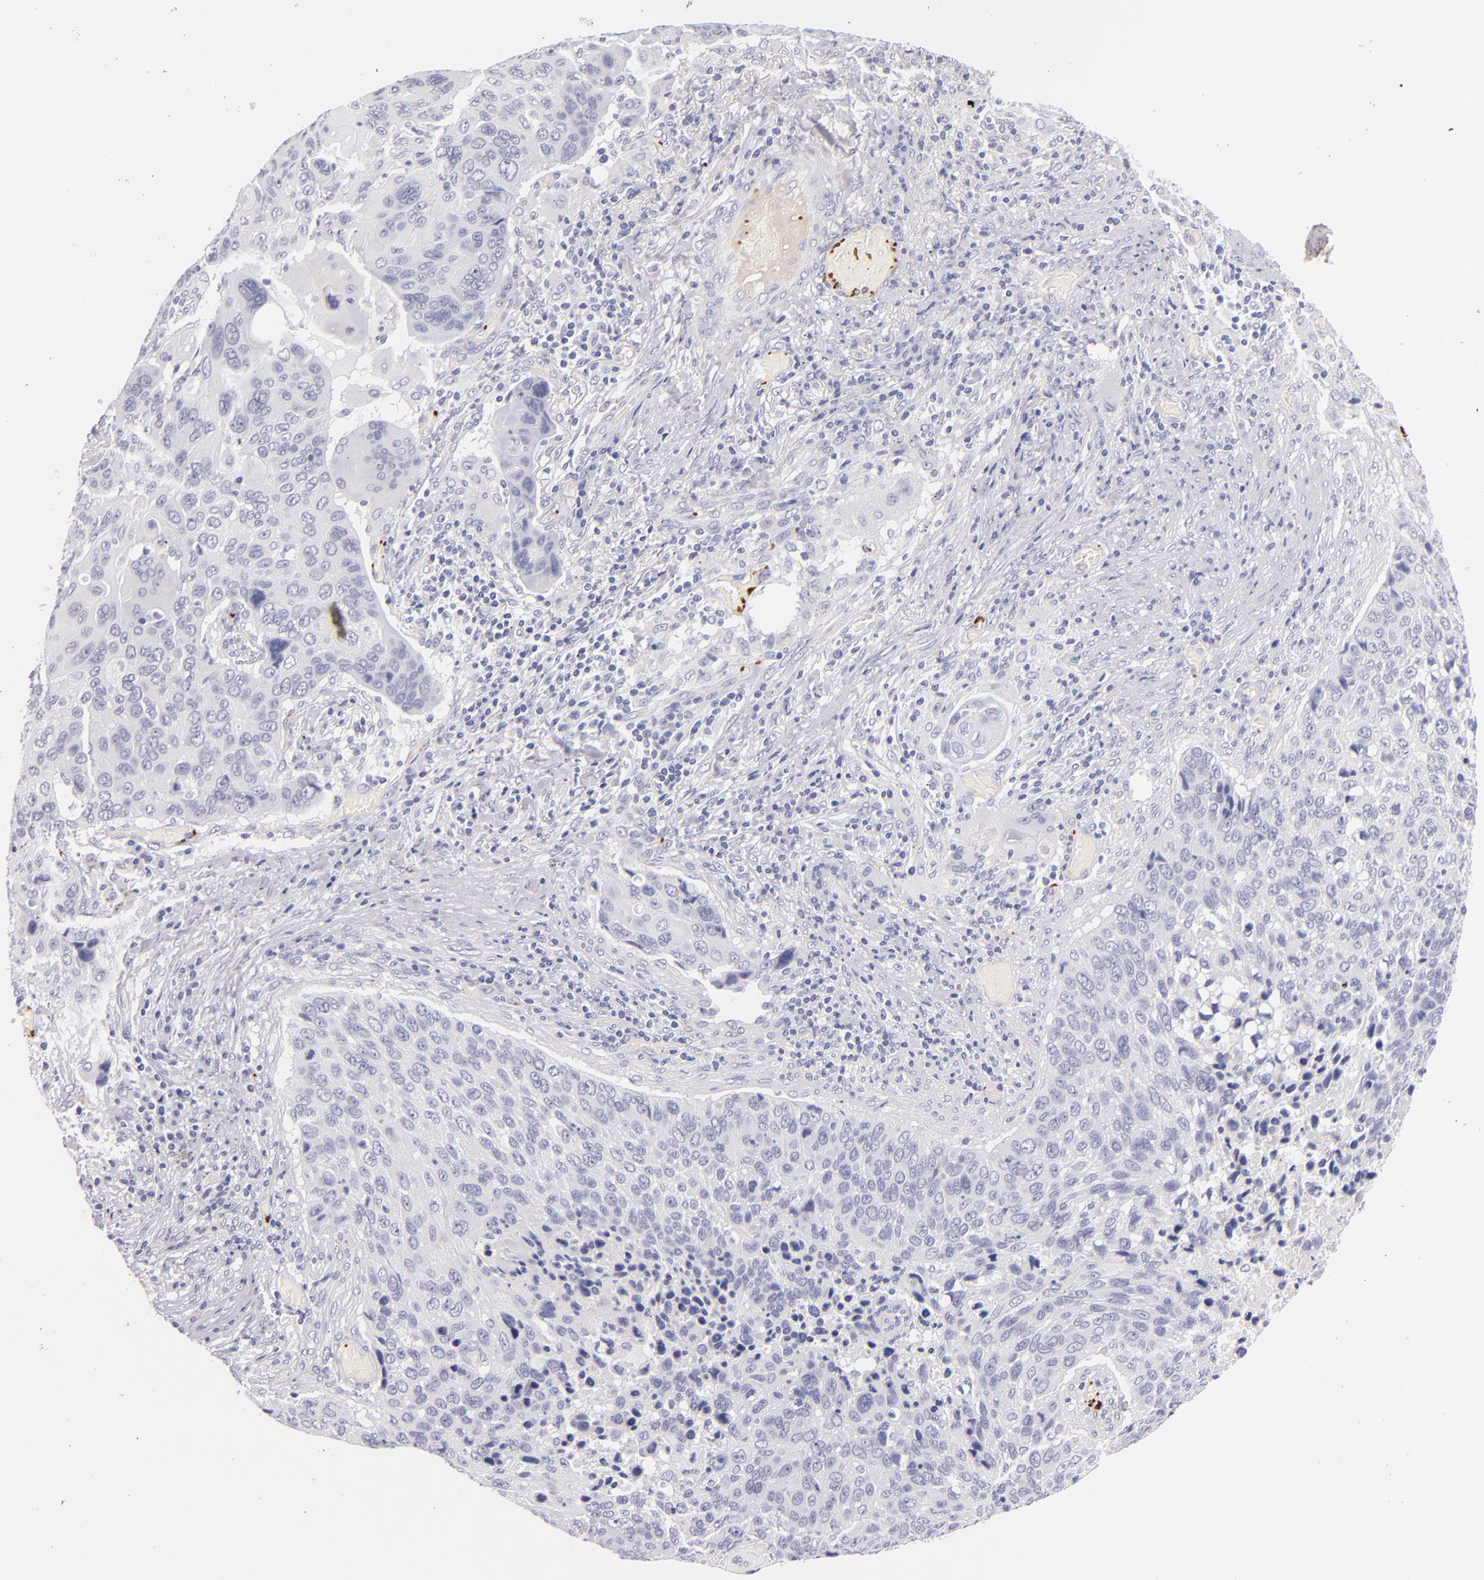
{"staining": {"intensity": "negative", "quantity": "none", "location": "none"}, "tissue": "lung cancer", "cell_type": "Tumor cells", "image_type": "cancer", "snomed": [{"axis": "morphology", "description": "Squamous cell carcinoma, NOS"}, {"axis": "topography", "description": "Lung"}], "caption": "Tumor cells show no significant protein staining in lung squamous cell carcinoma.", "gene": "GP1BA", "patient": {"sex": "male", "age": 68}}